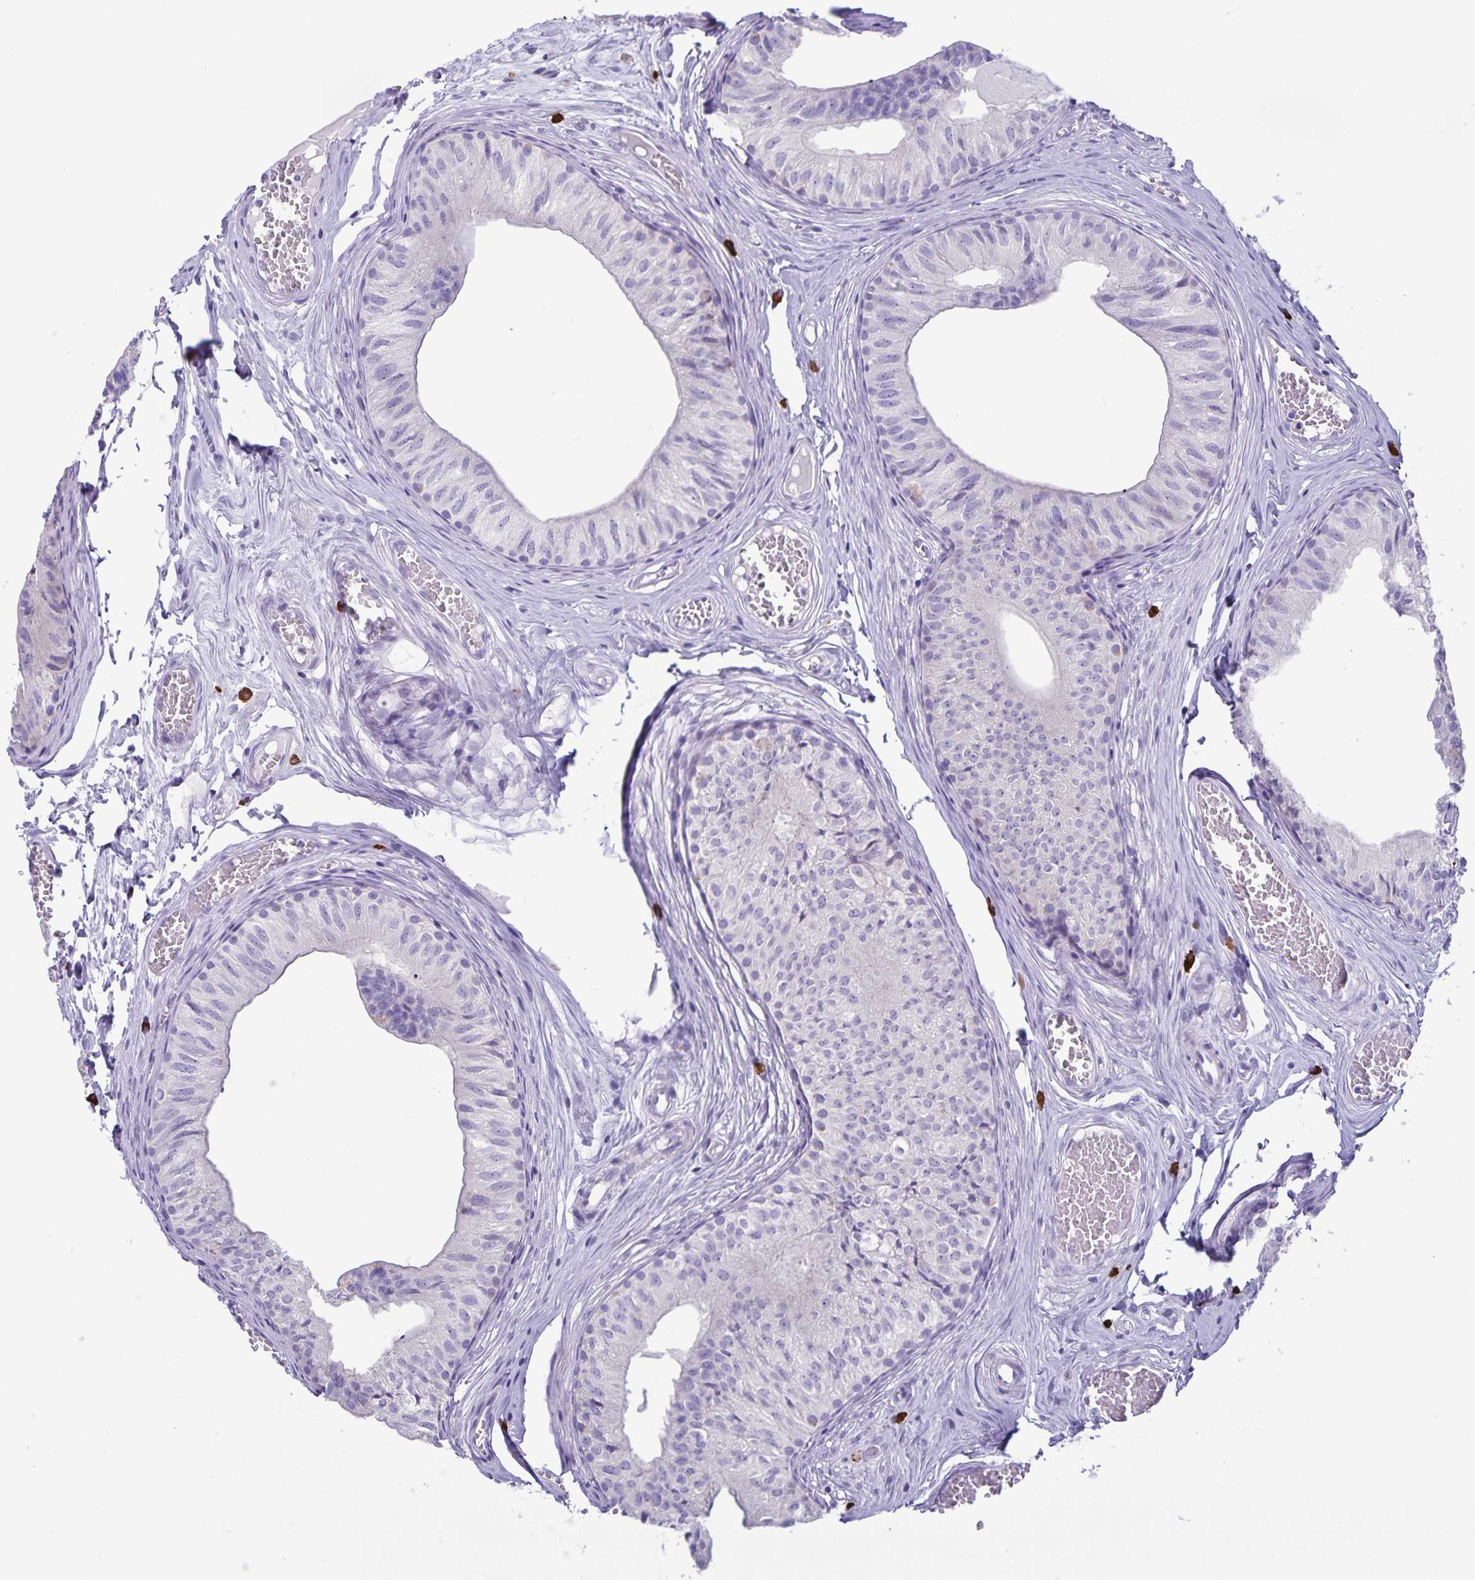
{"staining": {"intensity": "negative", "quantity": "none", "location": "none"}, "tissue": "epididymis", "cell_type": "Glandular cells", "image_type": "normal", "snomed": [{"axis": "morphology", "description": "Normal tissue, NOS"}, {"axis": "topography", "description": "Epididymis"}], "caption": "The image shows no significant staining in glandular cells of epididymis.", "gene": "IBTK", "patient": {"sex": "male", "age": 25}}